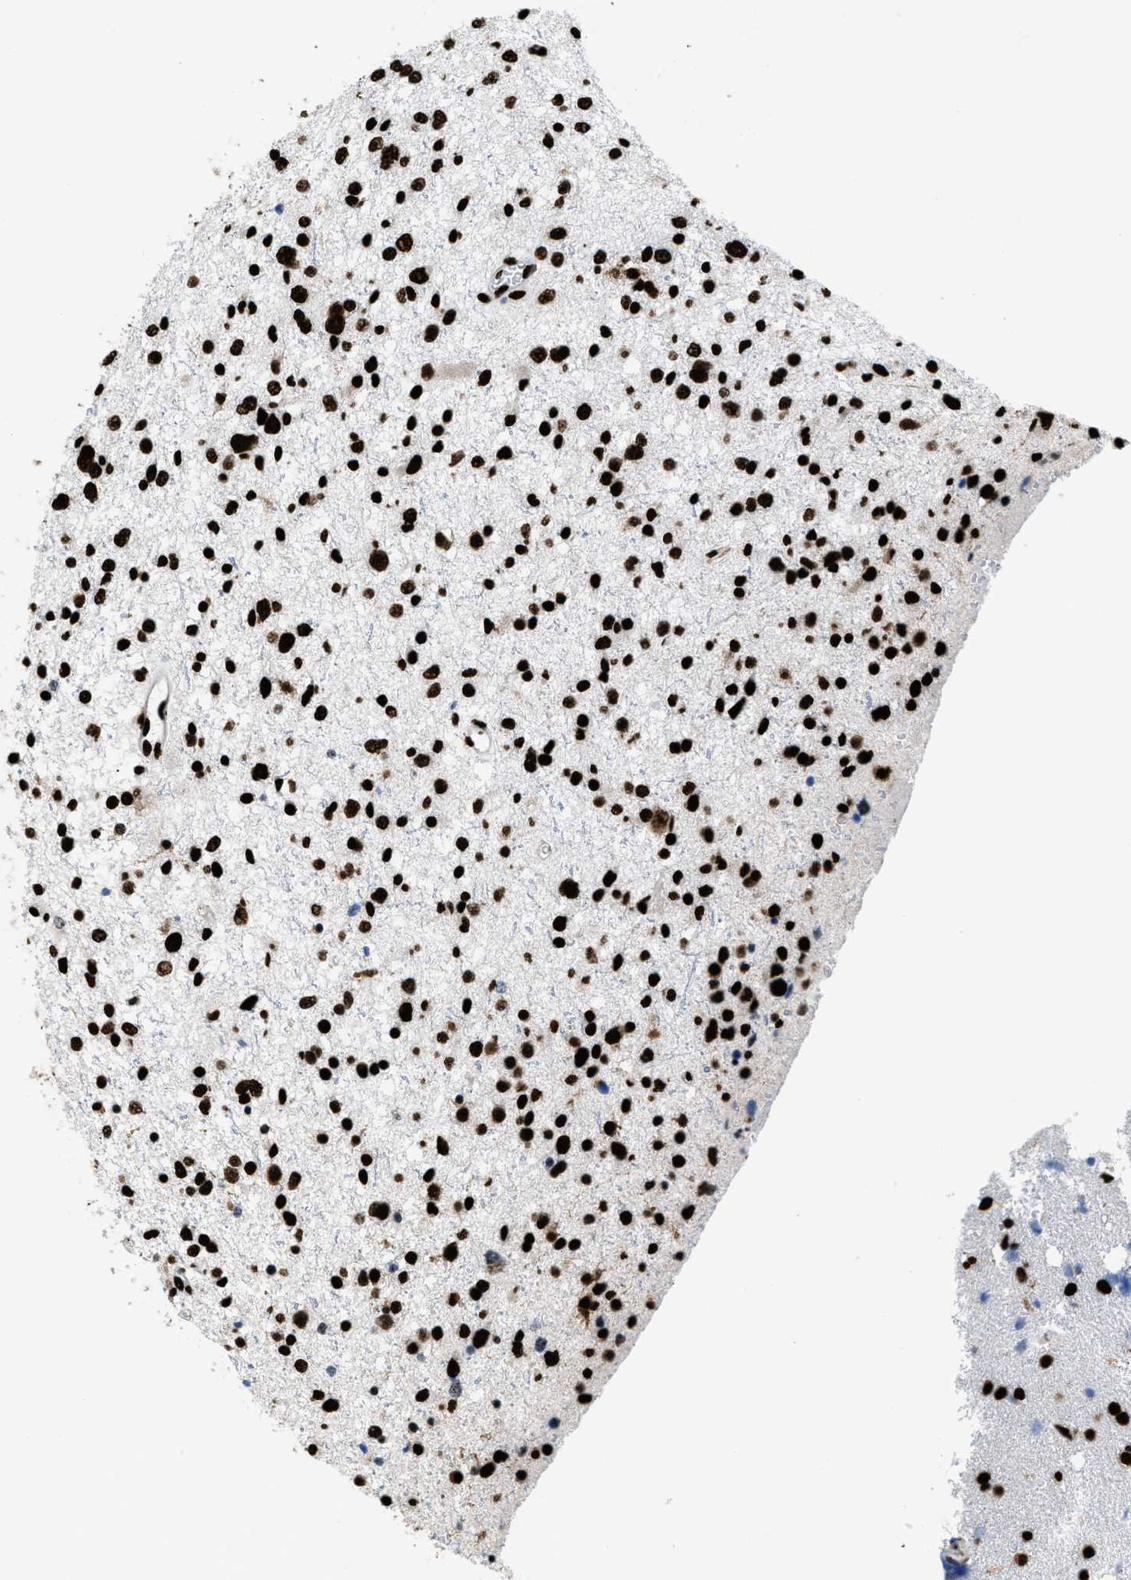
{"staining": {"intensity": "strong", "quantity": ">75%", "location": "nuclear"}, "tissue": "glioma", "cell_type": "Tumor cells", "image_type": "cancer", "snomed": [{"axis": "morphology", "description": "Glioma, malignant, Low grade"}, {"axis": "topography", "description": "Brain"}], "caption": "Immunohistochemical staining of human glioma reveals high levels of strong nuclear protein positivity in approximately >75% of tumor cells.", "gene": "HNRNPM", "patient": {"sex": "female", "age": 37}}